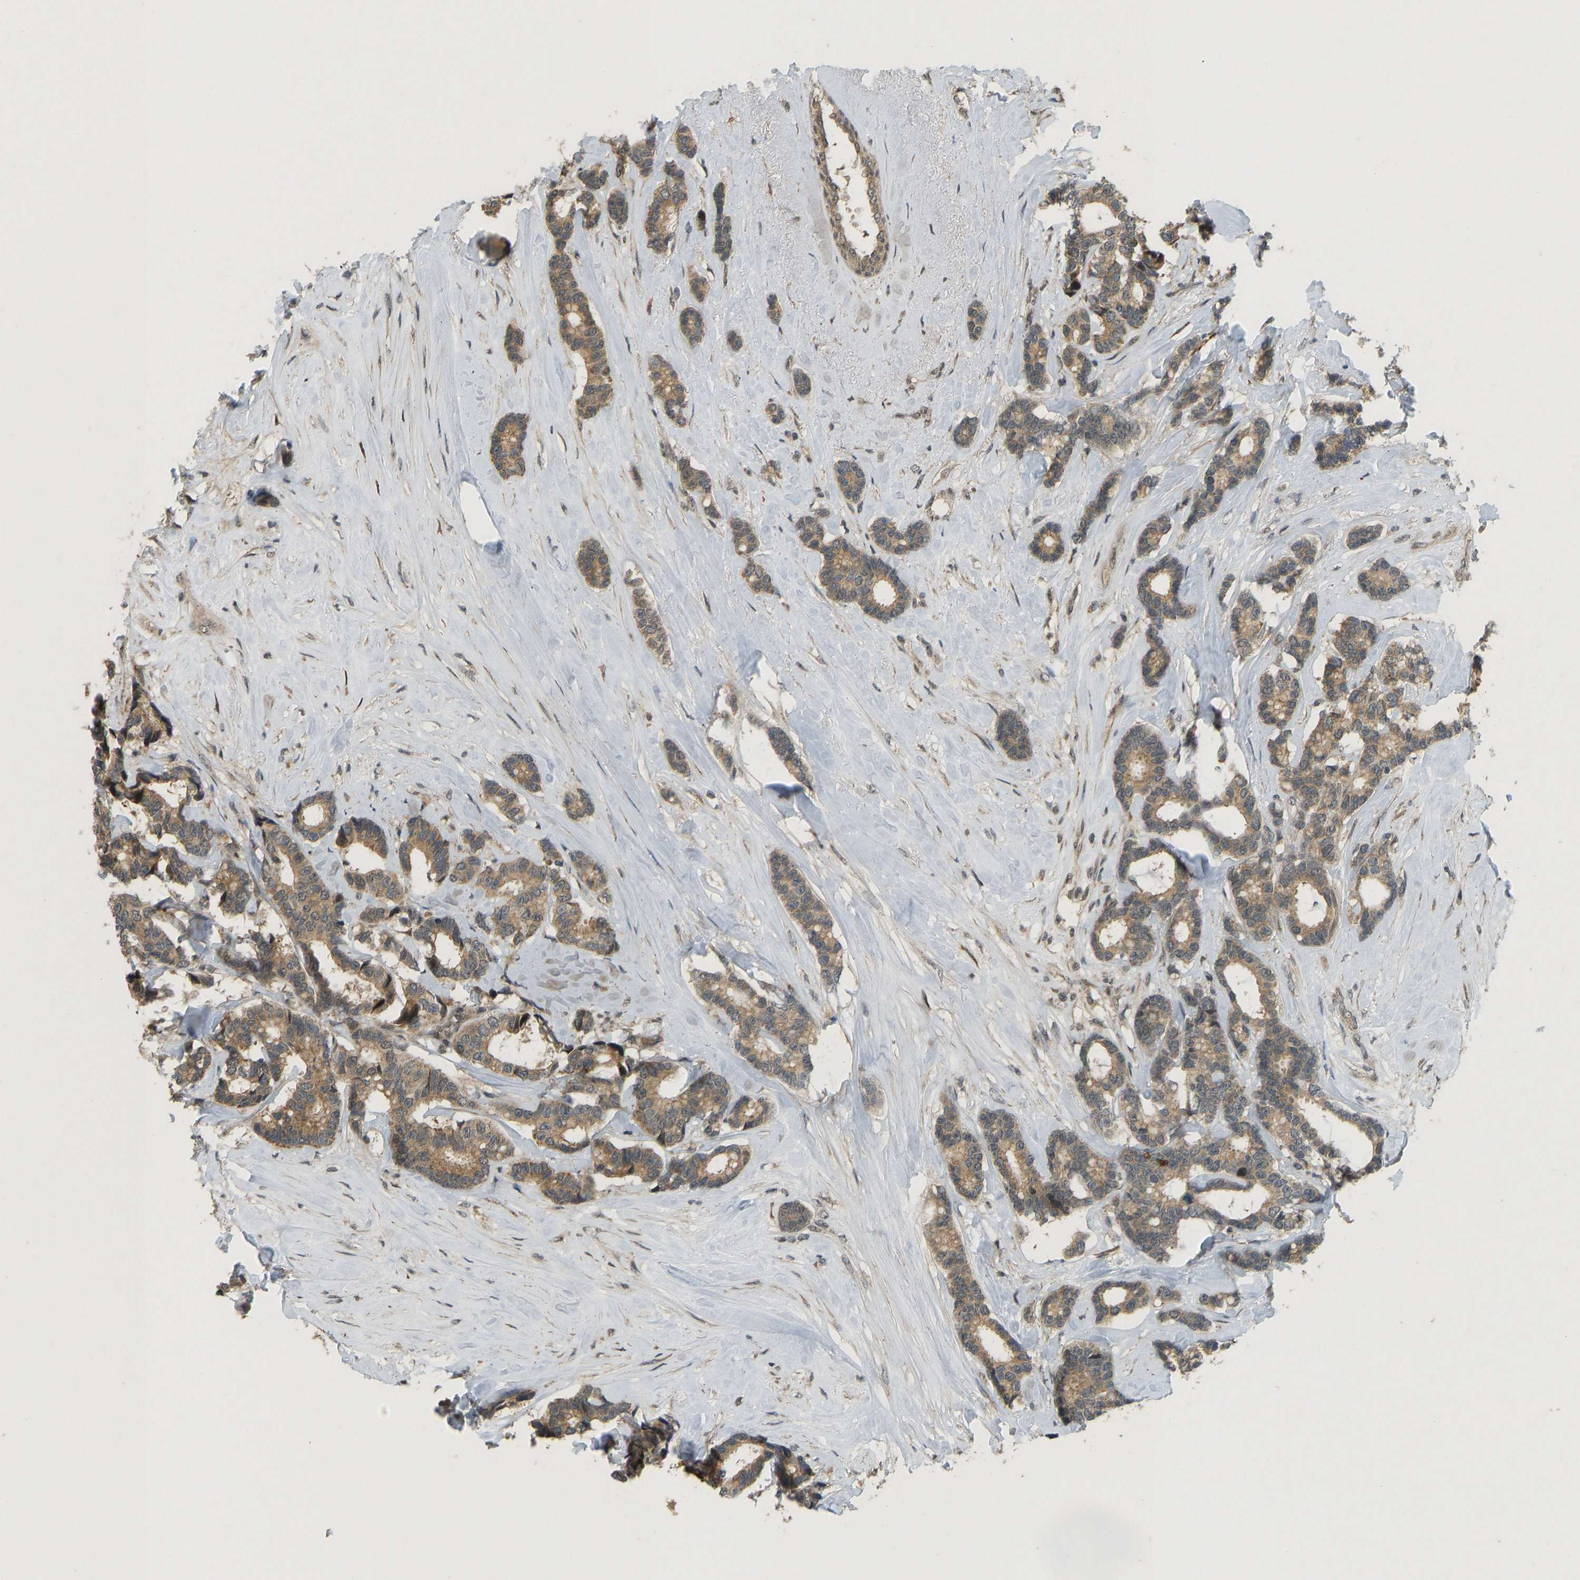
{"staining": {"intensity": "moderate", "quantity": ">75%", "location": "cytoplasmic/membranous"}, "tissue": "breast cancer", "cell_type": "Tumor cells", "image_type": "cancer", "snomed": [{"axis": "morphology", "description": "Duct carcinoma"}, {"axis": "topography", "description": "Breast"}], "caption": "A medium amount of moderate cytoplasmic/membranous expression is seen in about >75% of tumor cells in breast invasive ductal carcinoma tissue.", "gene": "ACADS", "patient": {"sex": "female", "age": 87}}